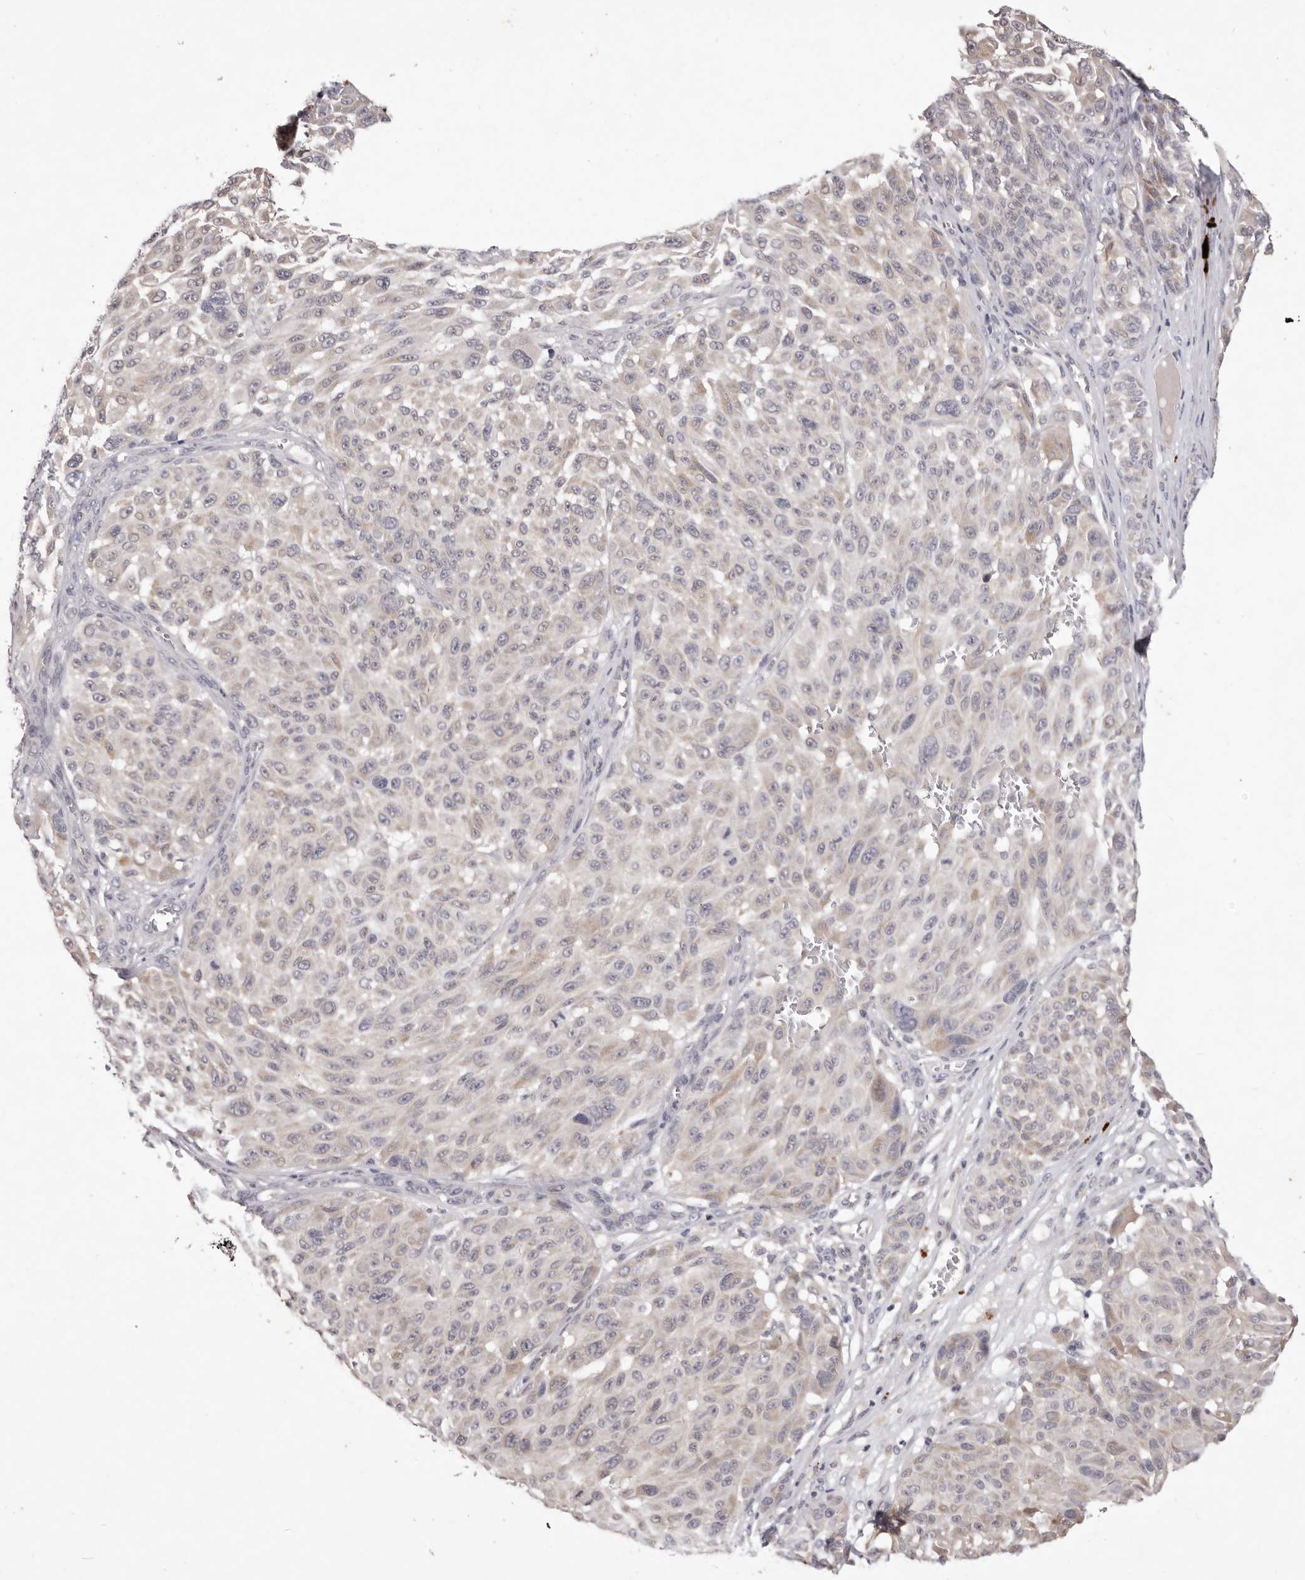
{"staining": {"intensity": "negative", "quantity": "none", "location": "none"}, "tissue": "melanoma", "cell_type": "Tumor cells", "image_type": "cancer", "snomed": [{"axis": "morphology", "description": "Malignant melanoma, NOS"}, {"axis": "topography", "description": "Skin"}], "caption": "Image shows no significant protein staining in tumor cells of melanoma.", "gene": "GARNL3", "patient": {"sex": "male", "age": 83}}